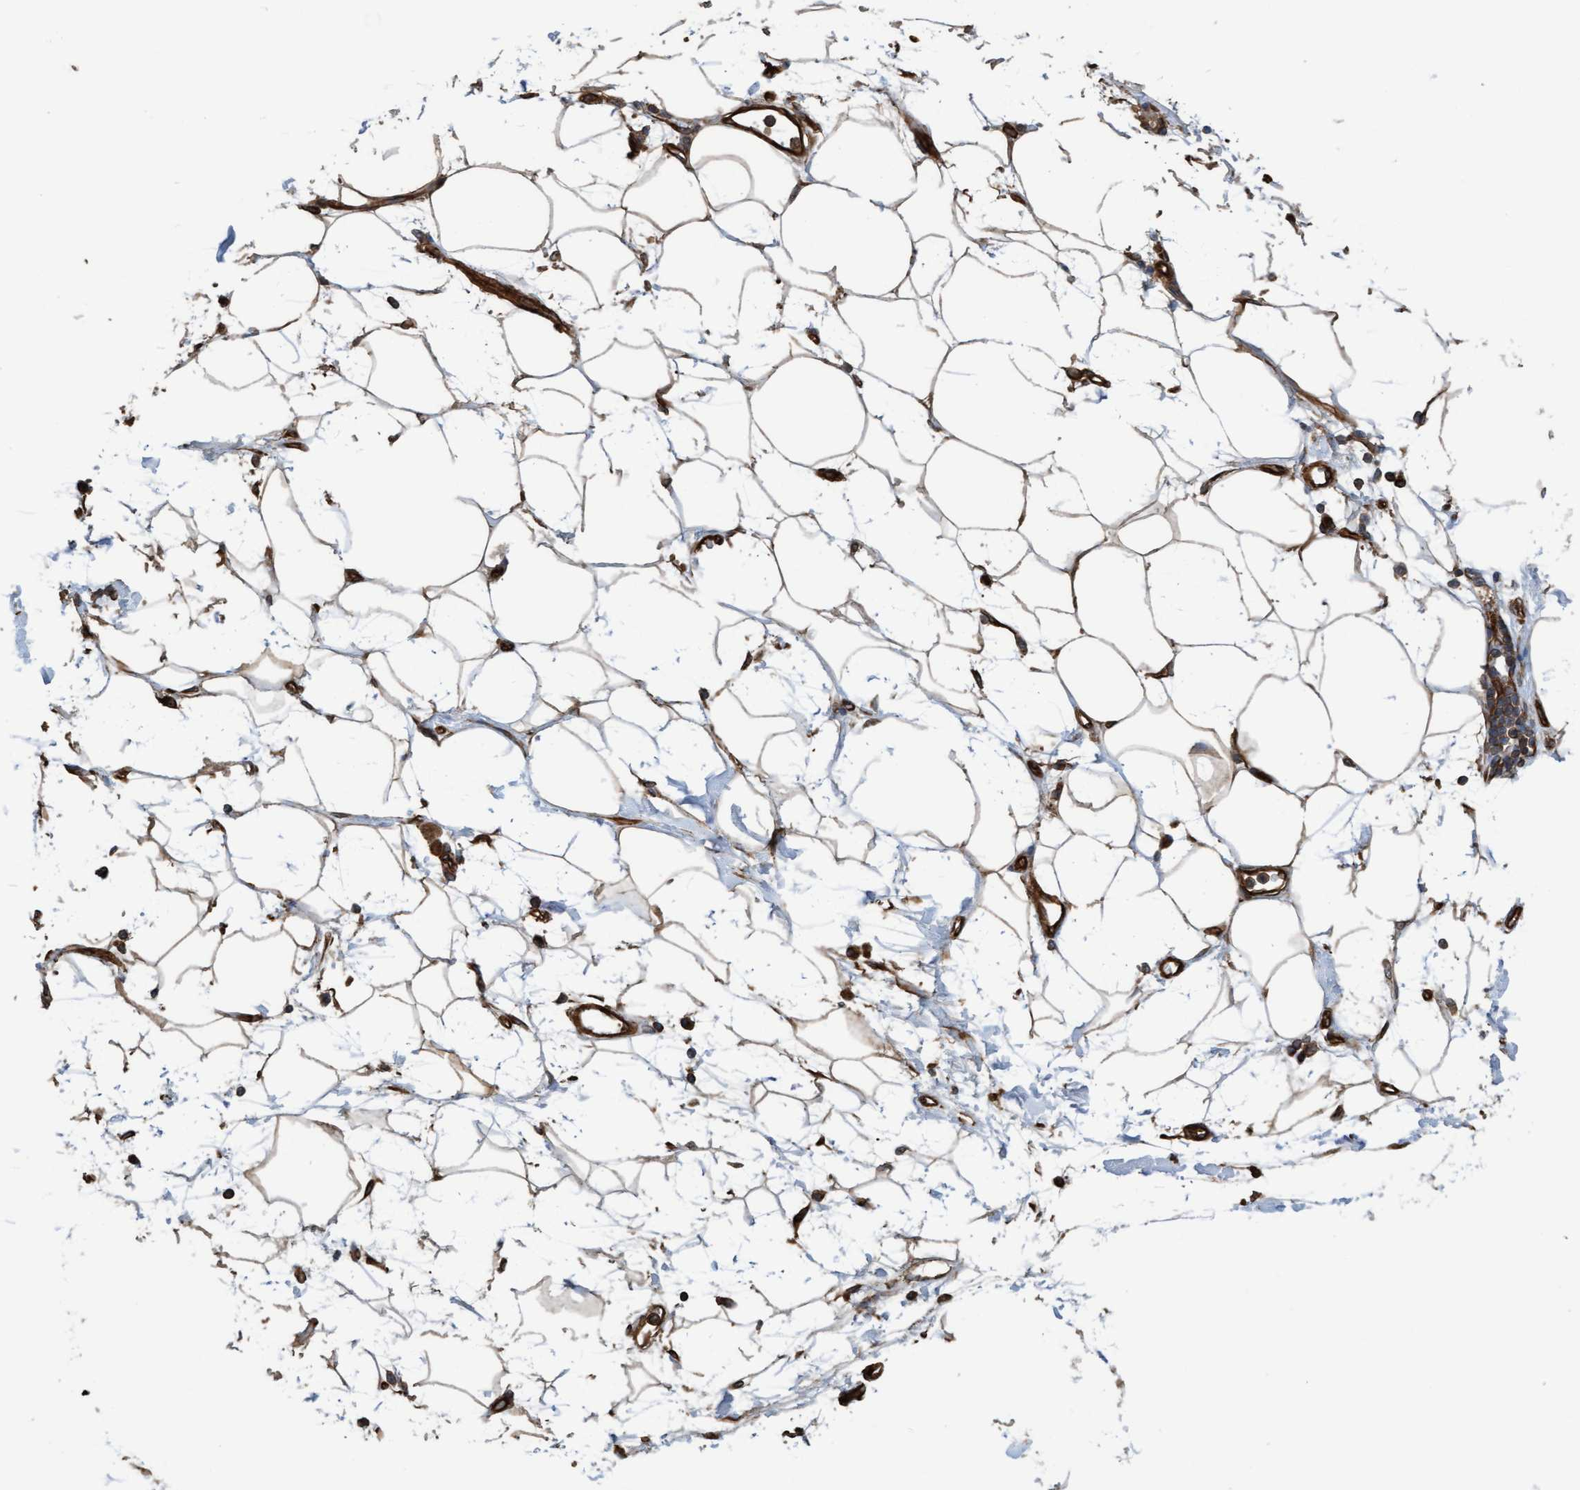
{"staining": {"intensity": "moderate", "quantity": ">75%", "location": "cytoplasmic/membranous"}, "tissue": "adipose tissue", "cell_type": "Adipocytes", "image_type": "normal", "snomed": [{"axis": "morphology", "description": "Normal tissue, NOS"}, {"axis": "morphology", "description": "Adenocarcinoma, NOS"}, {"axis": "topography", "description": "Duodenum"}, {"axis": "topography", "description": "Peripheral nerve tissue"}], "caption": "Immunohistochemistry of benign adipose tissue demonstrates medium levels of moderate cytoplasmic/membranous staining in approximately >75% of adipocytes.", "gene": "STXBP4", "patient": {"sex": "female", "age": 60}}